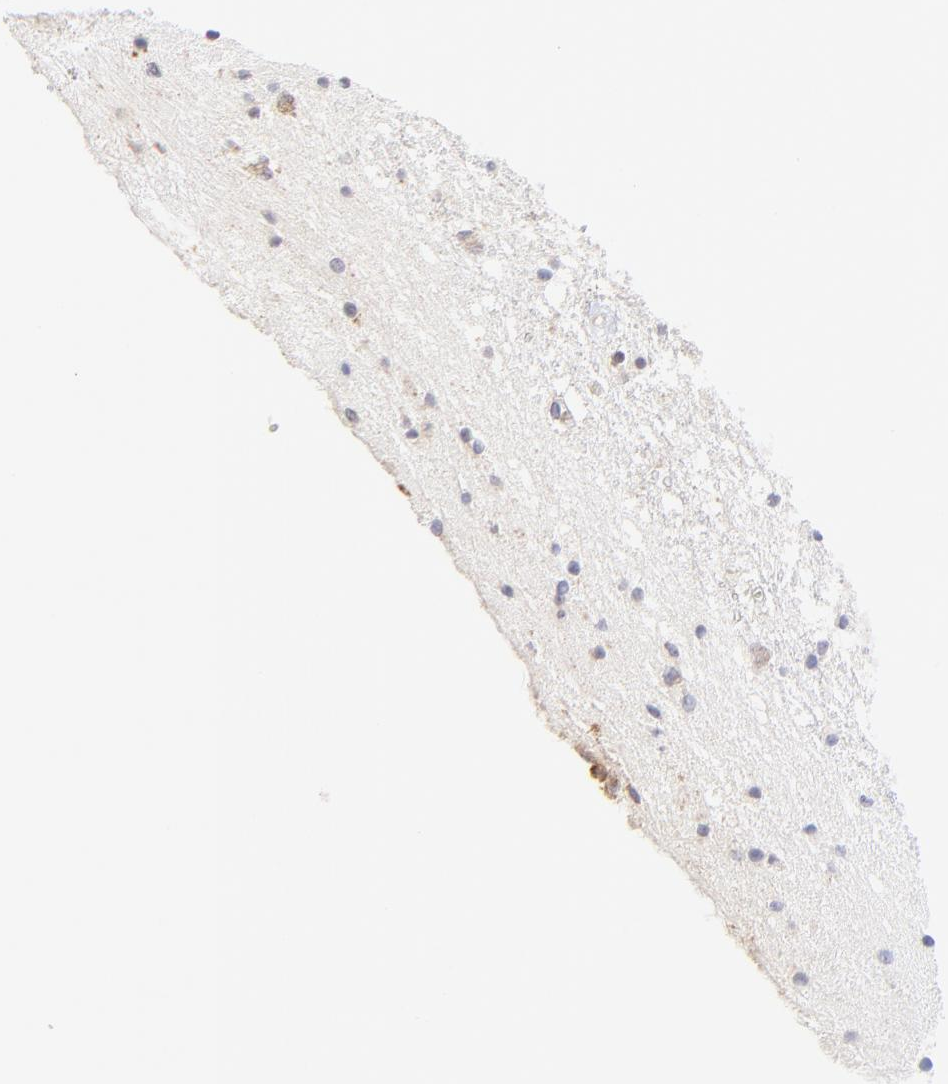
{"staining": {"intensity": "negative", "quantity": "none", "location": "none"}, "tissue": "caudate", "cell_type": "Glial cells", "image_type": "normal", "snomed": [{"axis": "morphology", "description": "Normal tissue, NOS"}, {"axis": "topography", "description": "Lateral ventricle wall"}], "caption": "IHC histopathology image of normal caudate: caudate stained with DAB (3,3'-diaminobenzidine) exhibits no significant protein expression in glial cells. (DAB (3,3'-diaminobenzidine) immunohistochemistry (IHC) visualized using brightfield microscopy, high magnification).", "gene": "MAP2K7", "patient": {"sex": "male", "age": 45}}